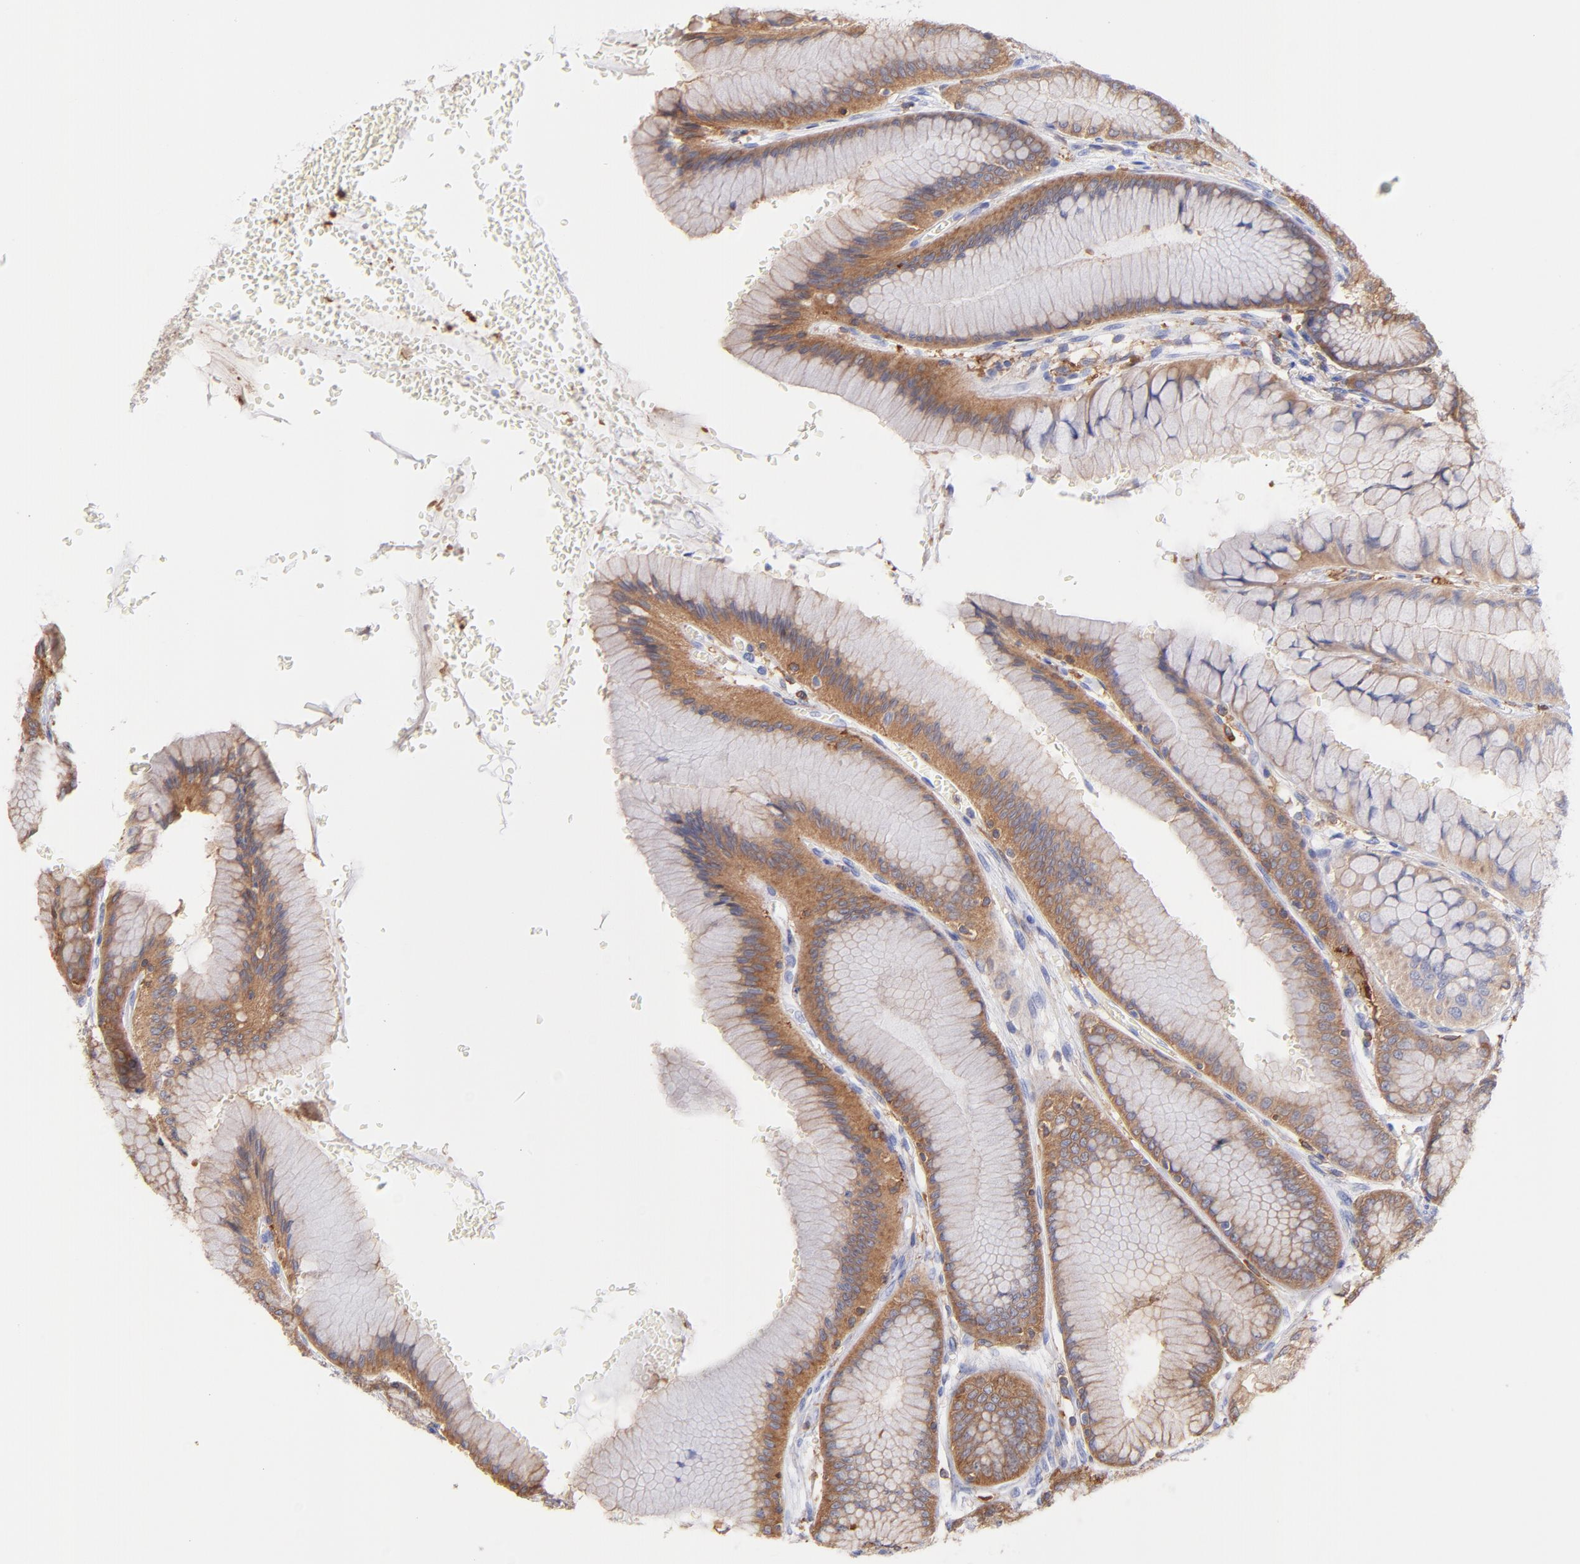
{"staining": {"intensity": "moderate", "quantity": ">75%", "location": "cytoplasmic/membranous"}, "tissue": "stomach", "cell_type": "Glandular cells", "image_type": "normal", "snomed": [{"axis": "morphology", "description": "Normal tissue, NOS"}, {"axis": "morphology", "description": "Adenocarcinoma, NOS"}, {"axis": "topography", "description": "Stomach"}, {"axis": "topography", "description": "Stomach, lower"}], "caption": "Moderate cytoplasmic/membranous staining for a protein is identified in about >75% of glandular cells of unremarkable stomach using immunohistochemistry.", "gene": "PRKCA", "patient": {"sex": "female", "age": 65}}